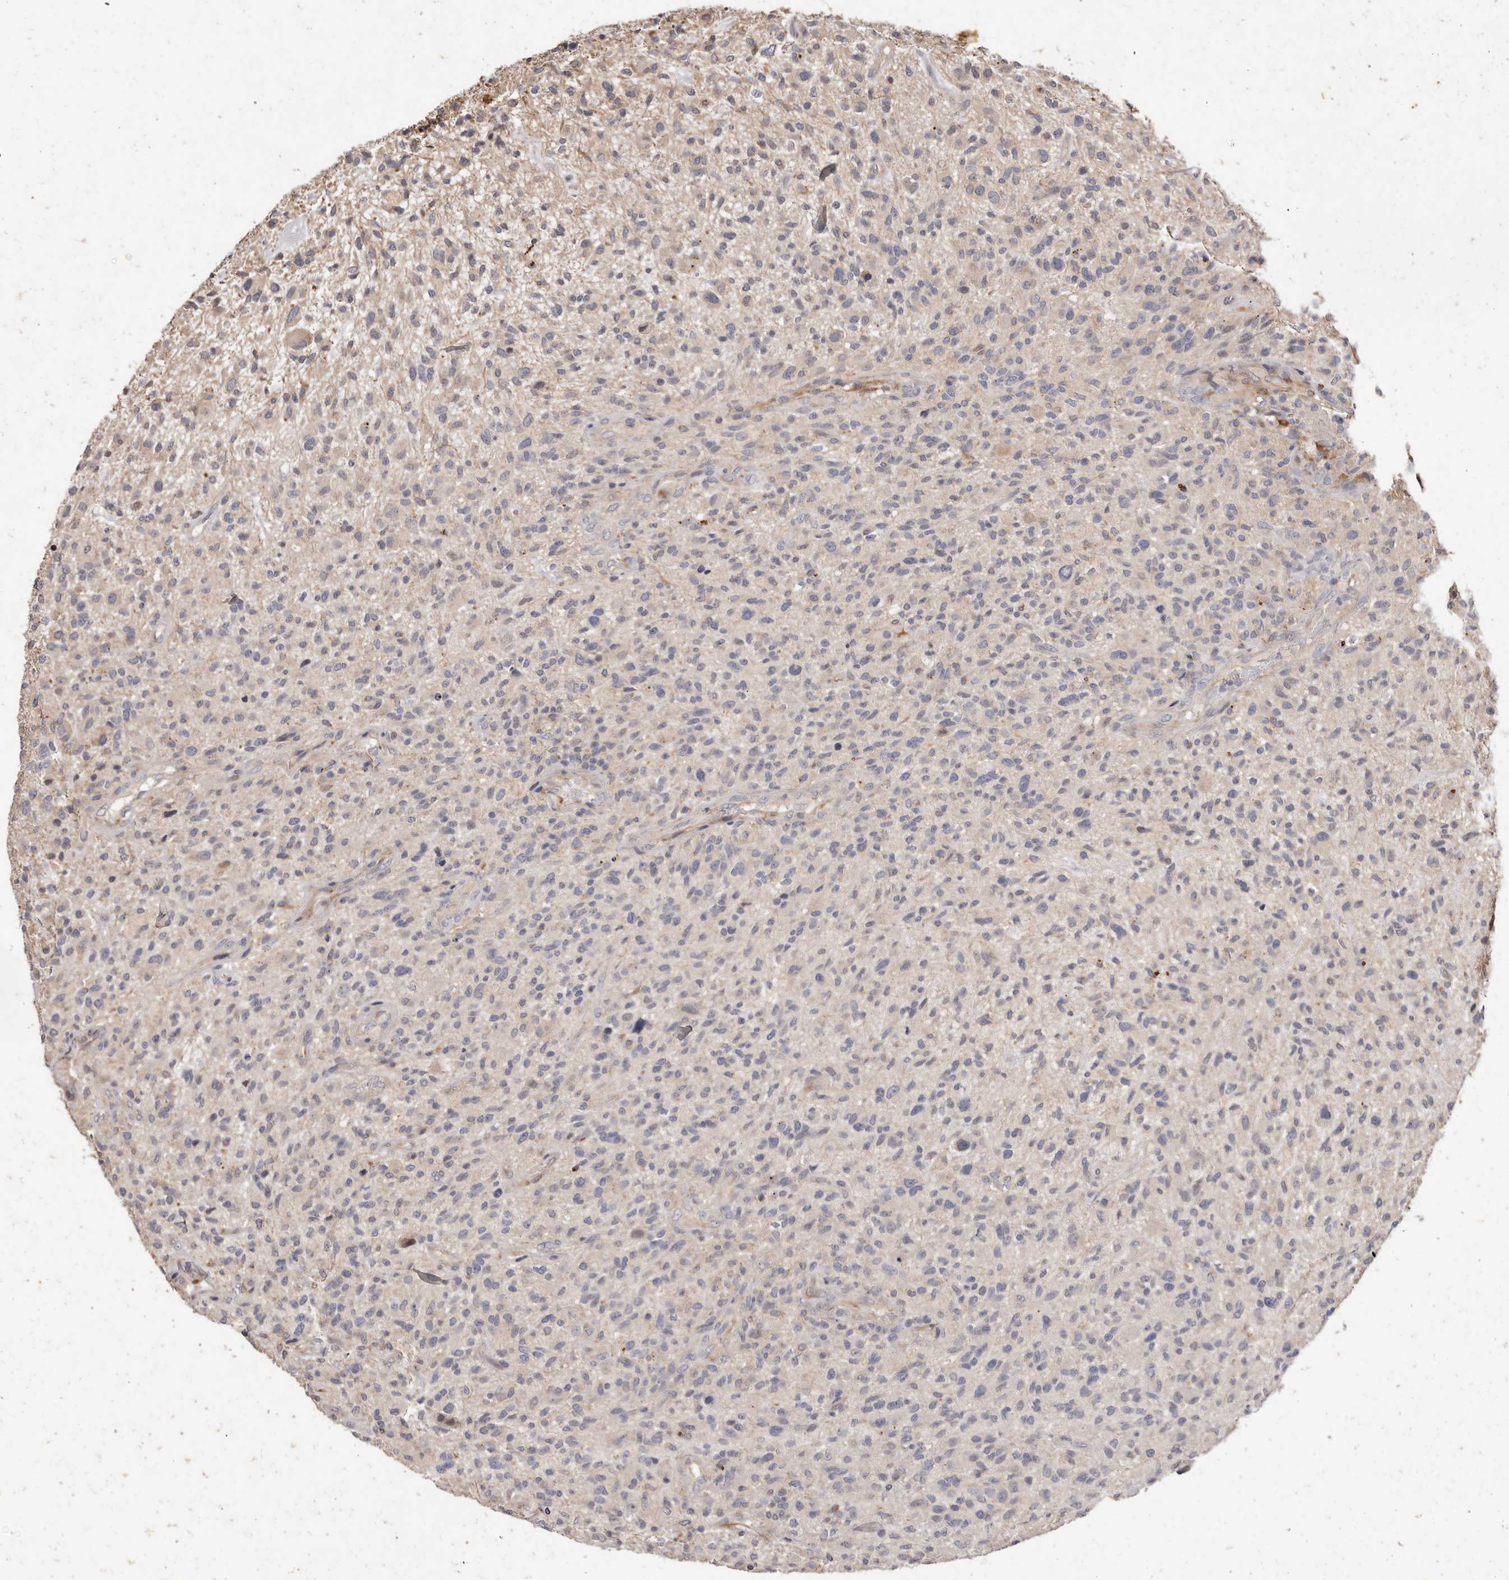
{"staining": {"intensity": "negative", "quantity": "none", "location": "none"}, "tissue": "glioma", "cell_type": "Tumor cells", "image_type": "cancer", "snomed": [{"axis": "morphology", "description": "Glioma, malignant, High grade"}, {"axis": "topography", "description": "Brain"}], "caption": "Immunohistochemical staining of glioma displays no significant expression in tumor cells. (DAB IHC visualized using brightfield microscopy, high magnification).", "gene": "THBS3", "patient": {"sex": "male", "age": 47}}